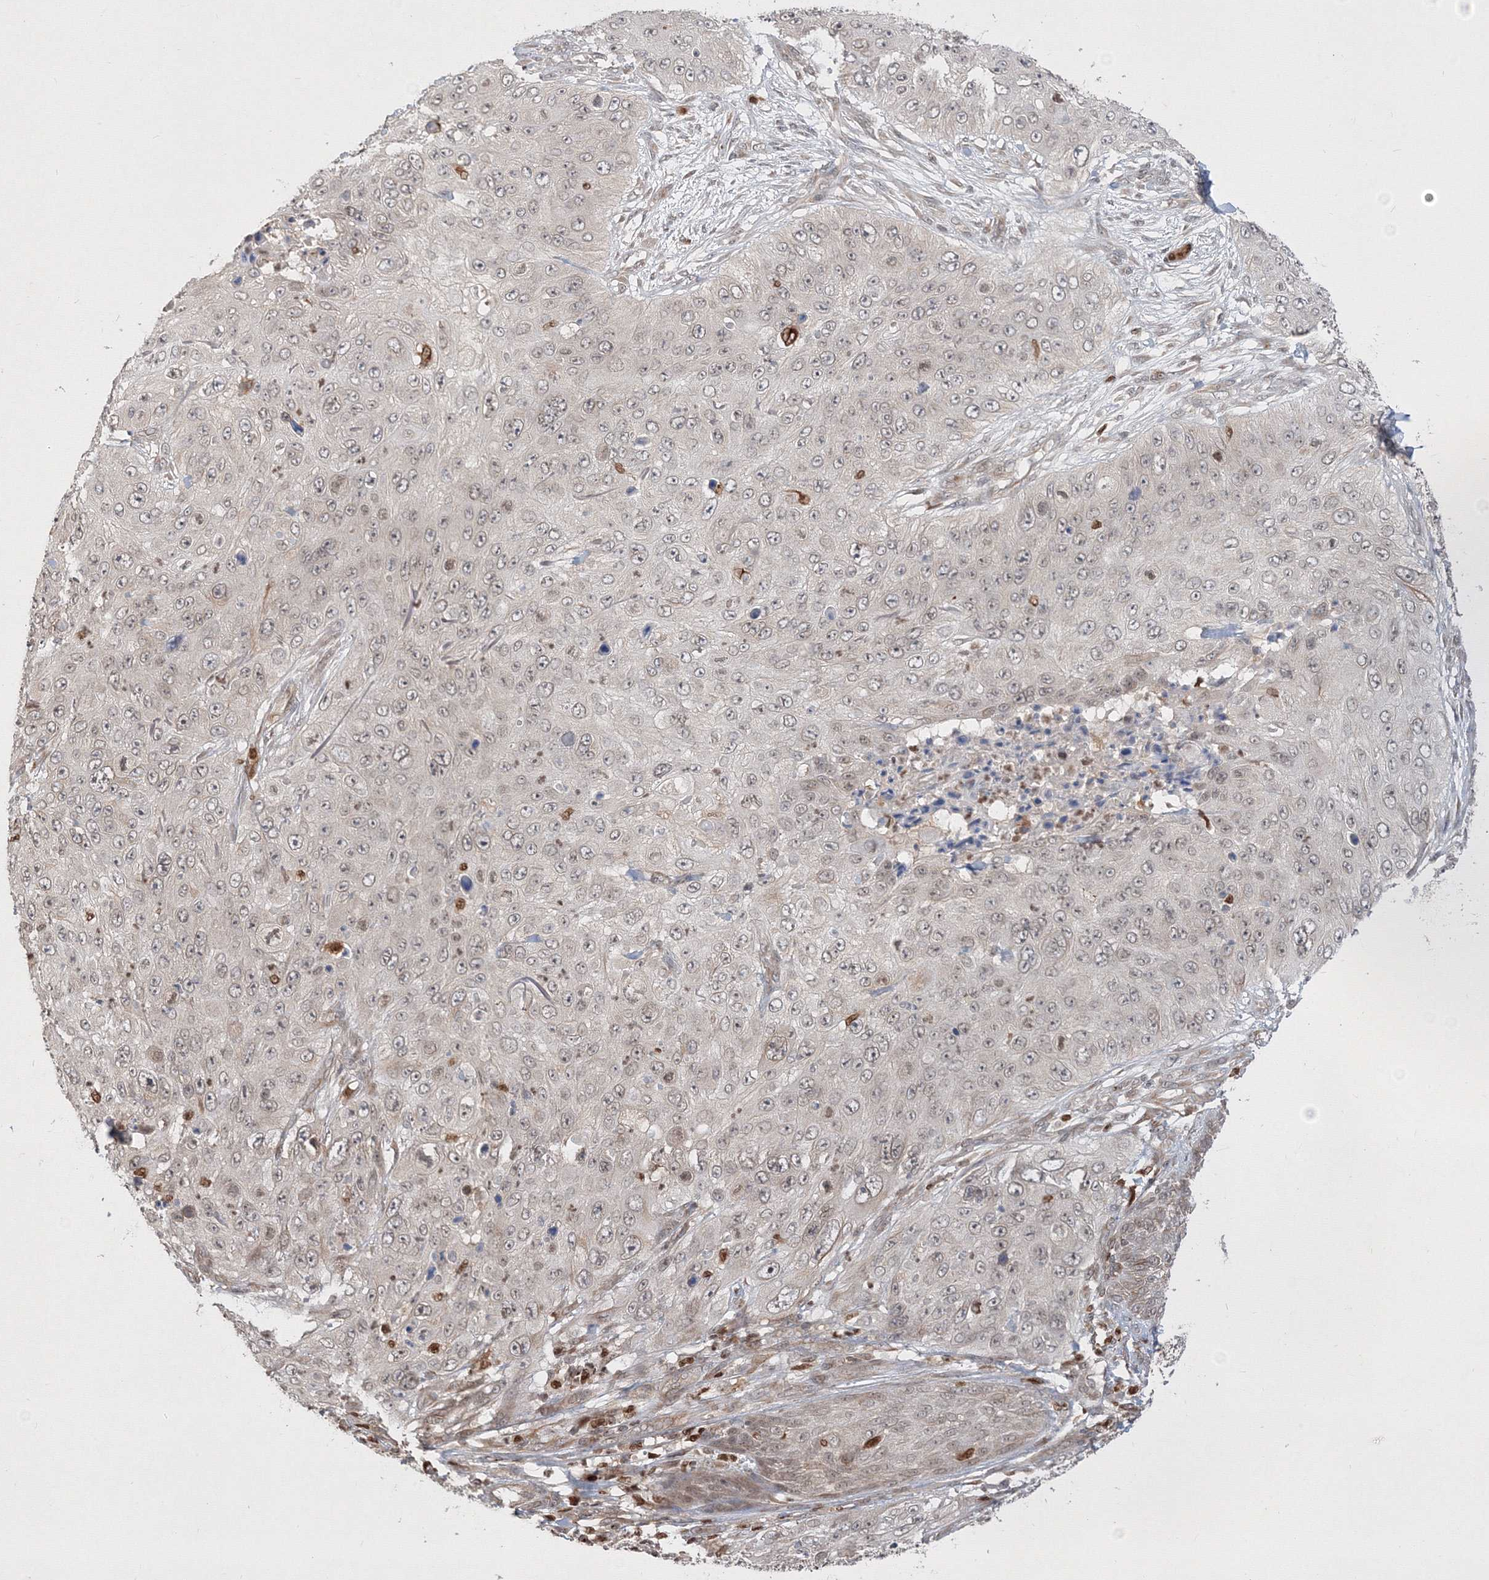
{"staining": {"intensity": "negative", "quantity": "none", "location": "none"}, "tissue": "skin cancer", "cell_type": "Tumor cells", "image_type": "cancer", "snomed": [{"axis": "morphology", "description": "Squamous cell carcinoma, NOS"}, {"axis": "topography", "description": "Skin"}], "caption": "Protein analysis of squamous cell carcinoma (skin) demonstrates no significant positivity in tumor cells. Brightfield microscopy of IHC stained with DAB (3,3'-diaminobenzidine) (brown) and hematoxylin (blue), captured at high magnification.", "gene": "TMEM50B", "patient": {"sex": "female", "age": 80}}